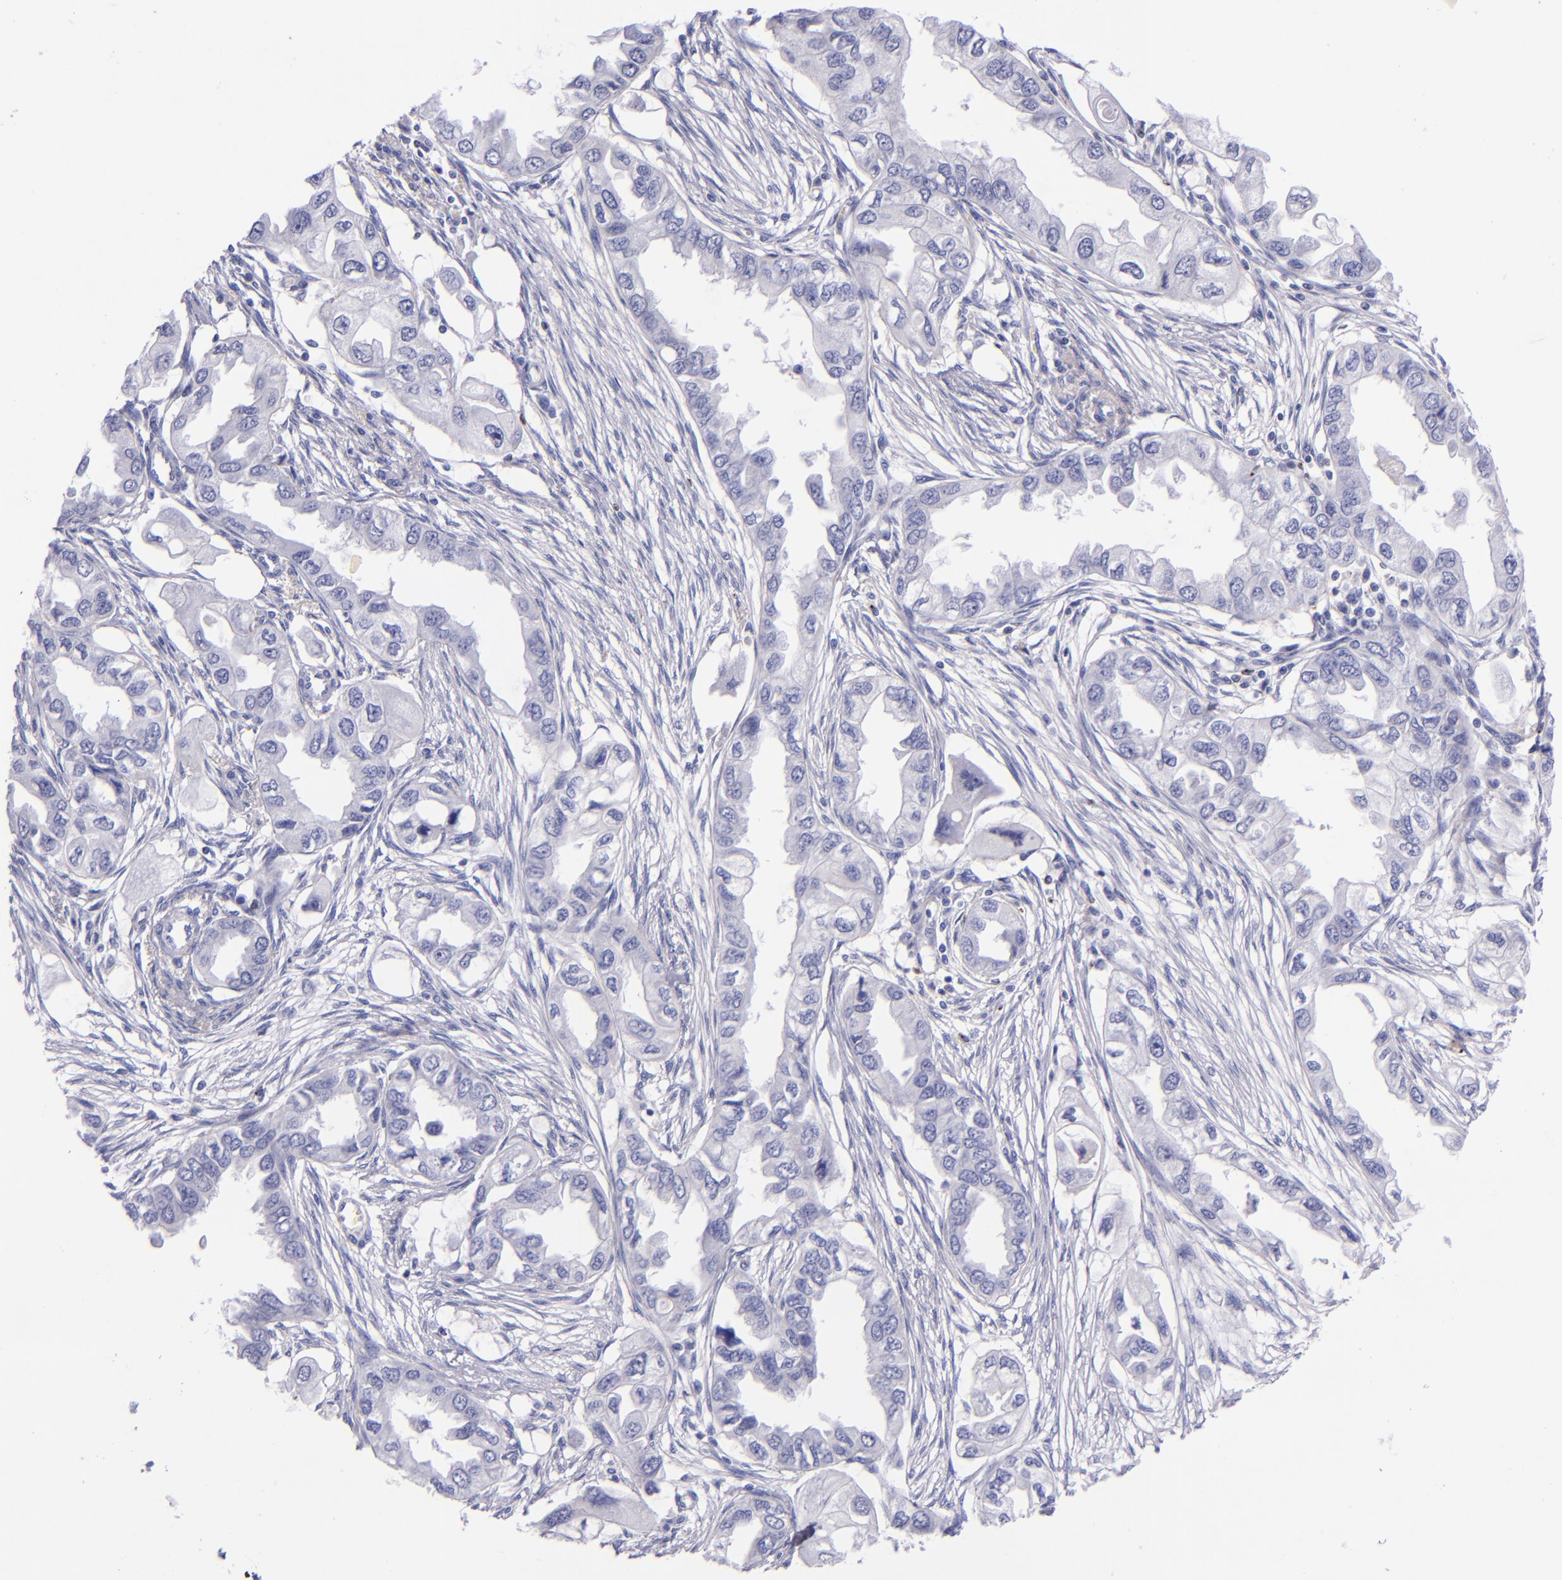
{"staining": {"intensity": "negative", "quantity": "none", "location": "none"}, "tissue": "endometrial cancer", "cell_type": "Tumor cells", "image_type": "cancer", "snomed": [{"axis": "morphology", "description": "Adenocarcinoma, NOS"}, {"axis": "topography", "description": "Endometrium"}], "caption": "A micrograph of human endometrial adenocarcinoma is negative for staining in tumor cells.", "gene": "LAG3", "patient": {"sex": "female", "age": 67}}